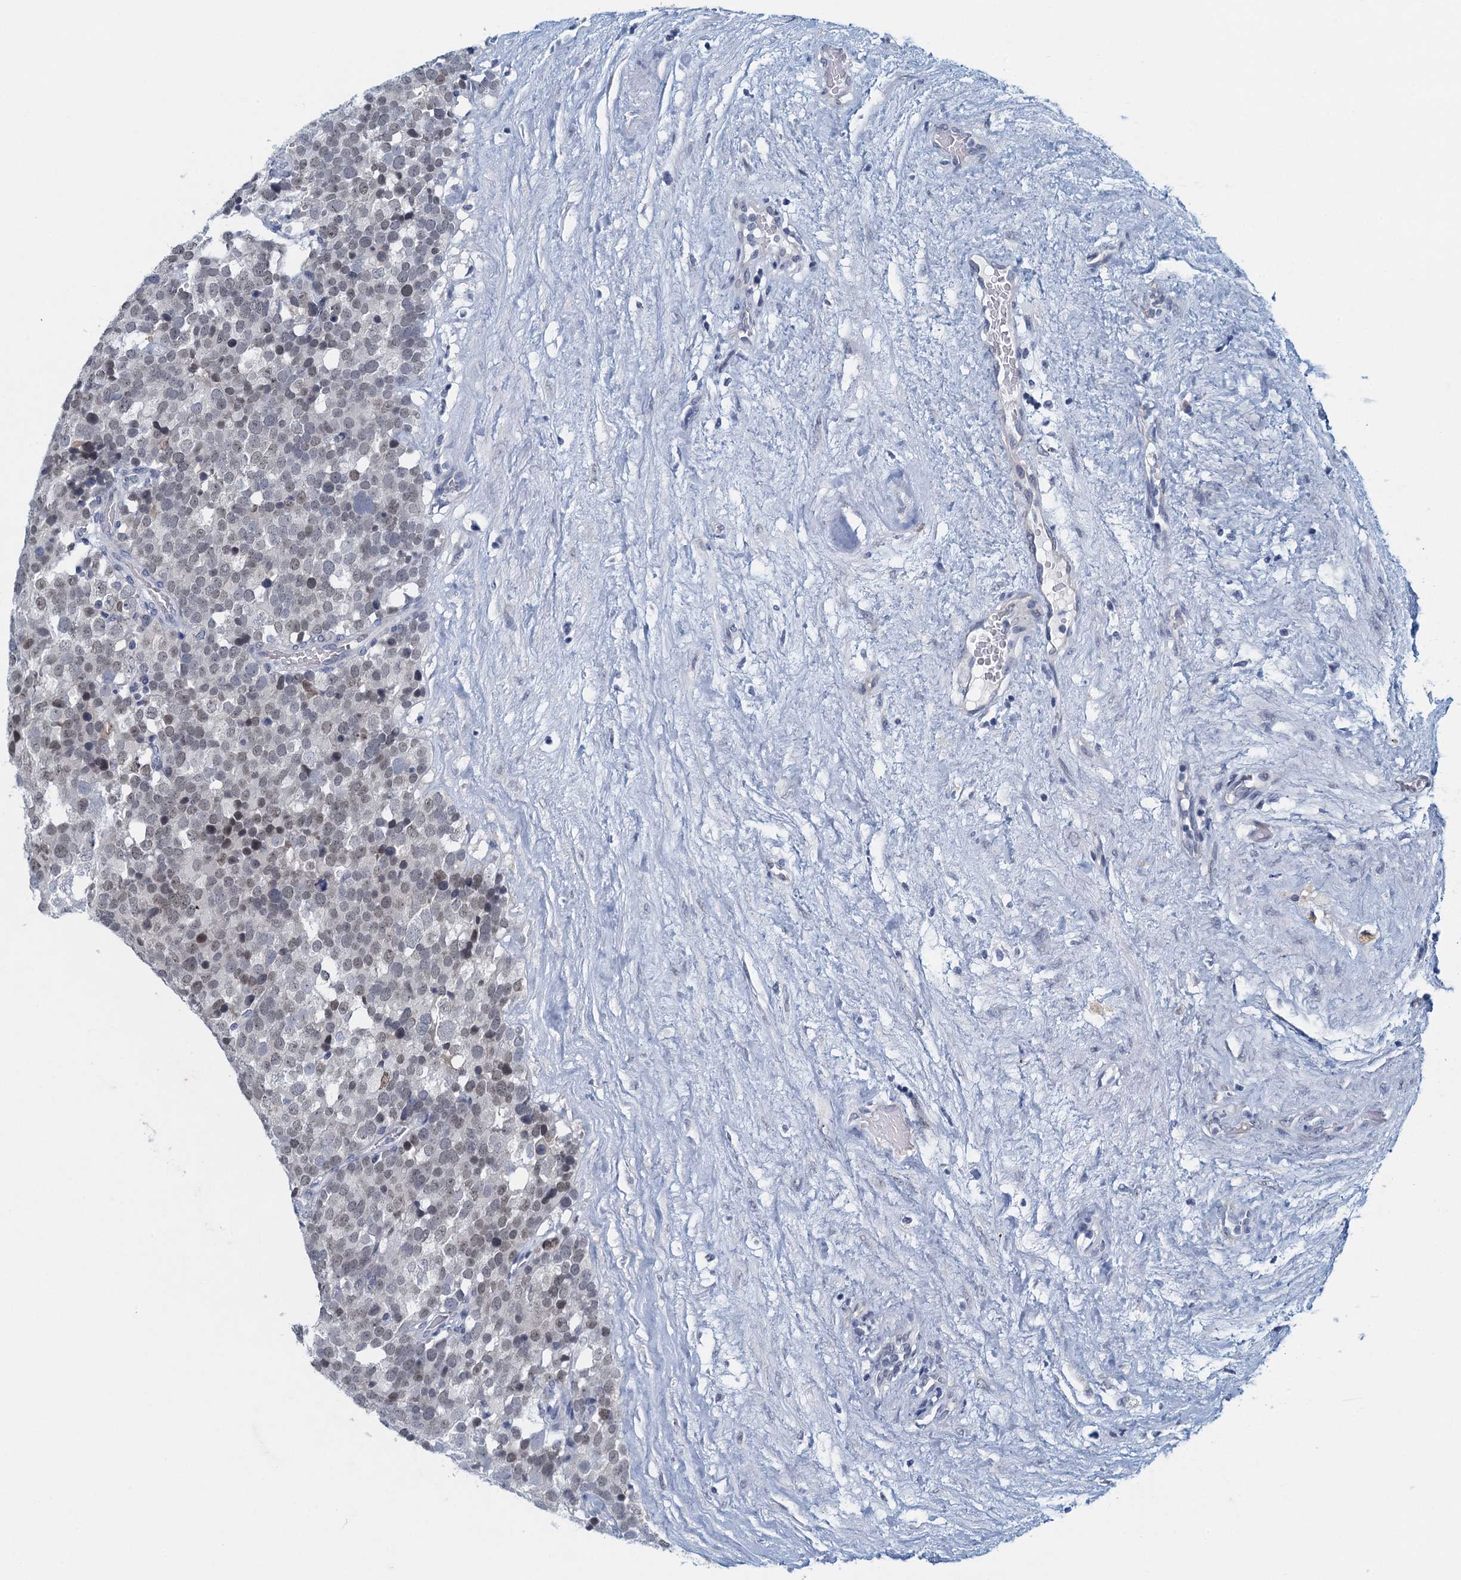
{"staining": {"intensity": "negative", "quantity": "none", "location": "none"}, "tissue": "testis cancer", "cell_type": "Tumor cells", "image_type": "cancer", "snomed": [{"axis": "morphology", "description": "Seminoma, NOS"}, {"axis": "topography", "description": "Testis"}], "caption": "Image shows no significant protein staining in tumor cells of testis cancer (seminoma).", "gene": "ENSG00000131152", "patient": {"sex": "male", "age": 71}}